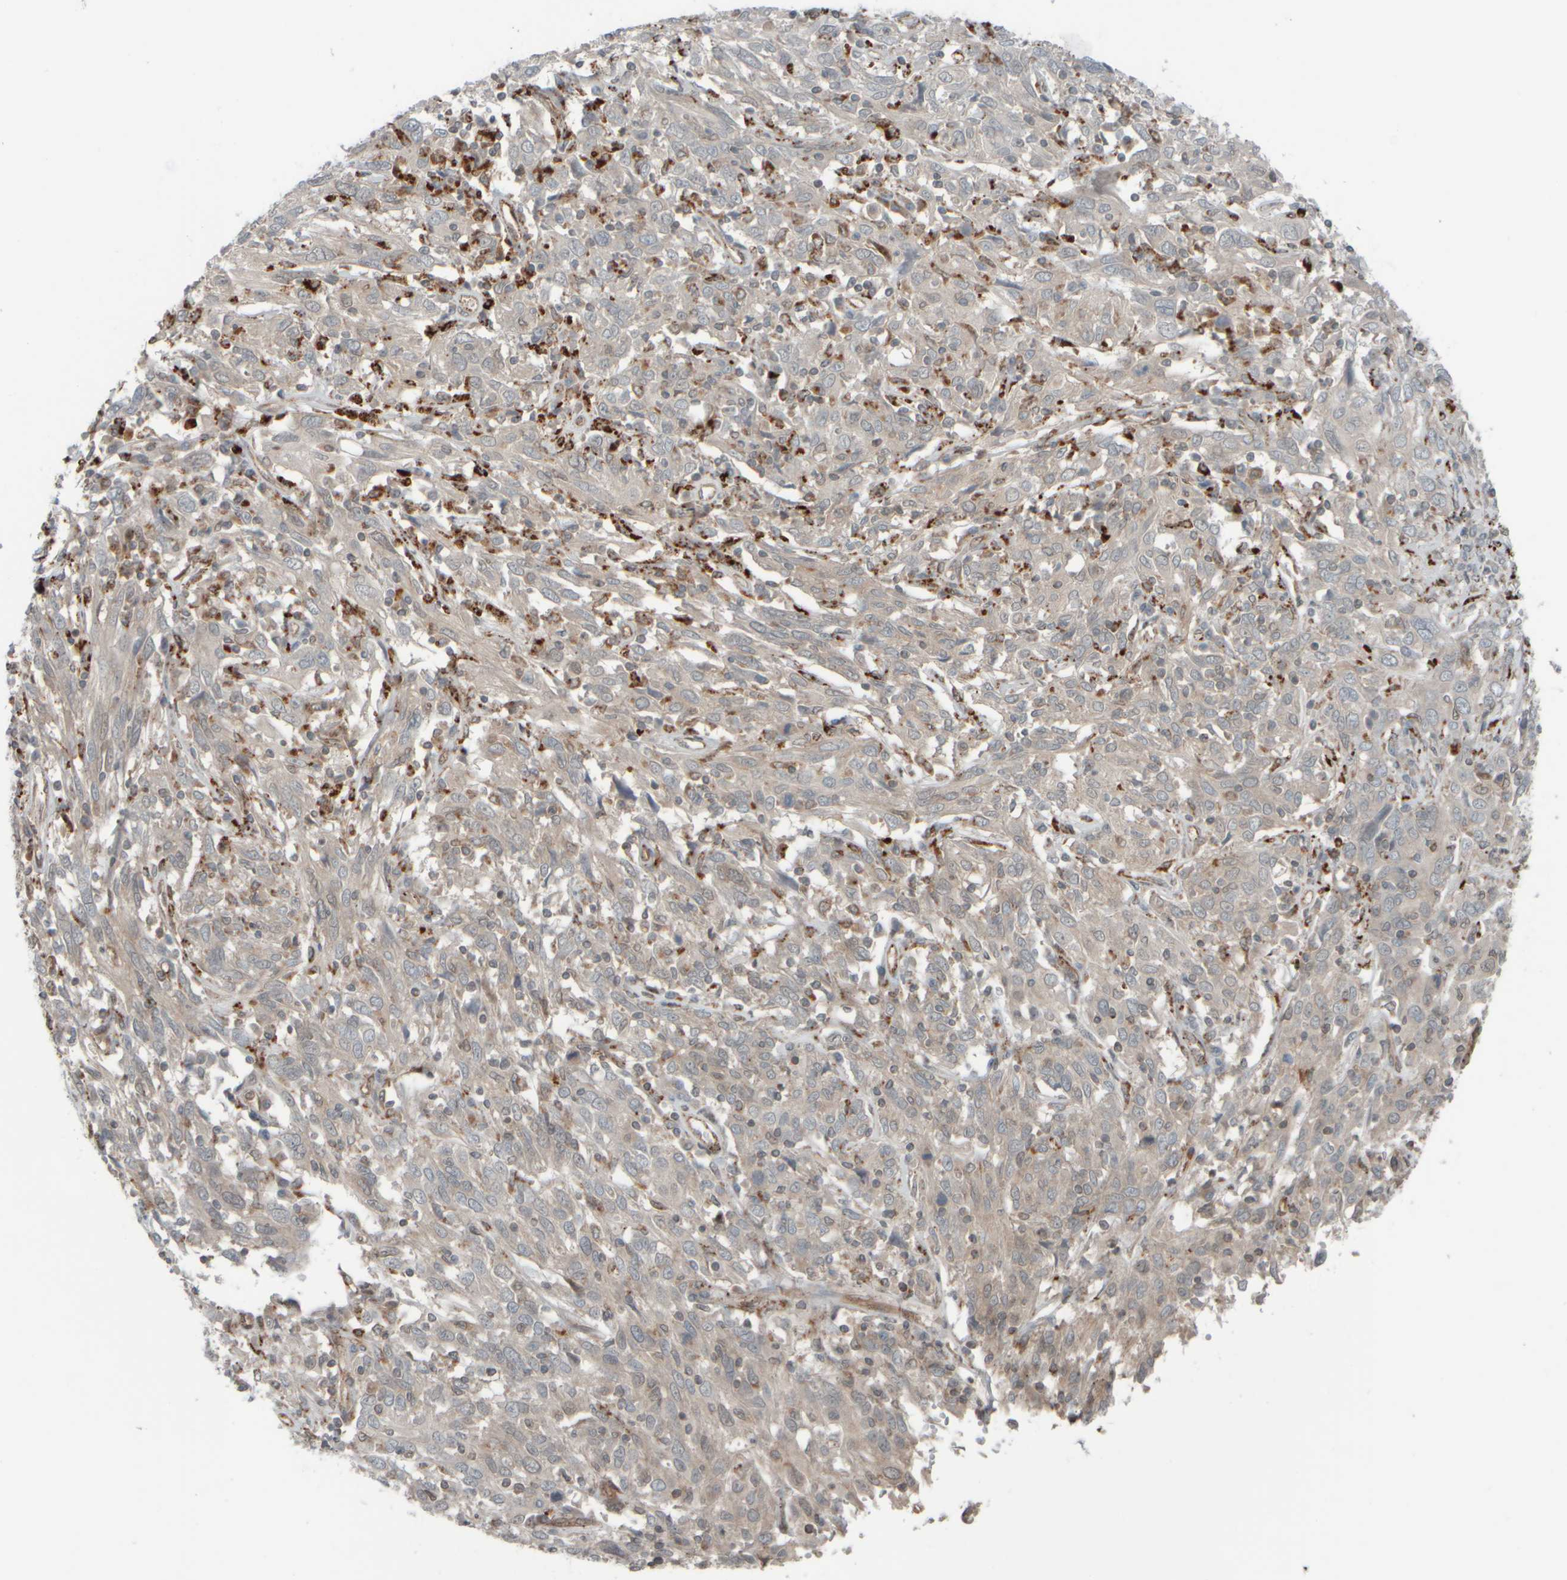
{"staining": {"intensity": "negative", "quantity": "none", "location": "none"}, "tissue": "cervical cancer", "cell_type": "Tumor cells", "image_type": "cancer", "snomed": [{"axis": "morphology", "description": "Squamous cell carcinoma, NOS"}, {"axis": "topography", "description": "Cervix"}], "caption": "DAB (3,3'-diaminobenzidine) immunohistochemical staining of cervical cancer shows no significant positivity in tumor cells.", "gene": "GIGYF1", "patient": {"sex": "female", "age": 46}}